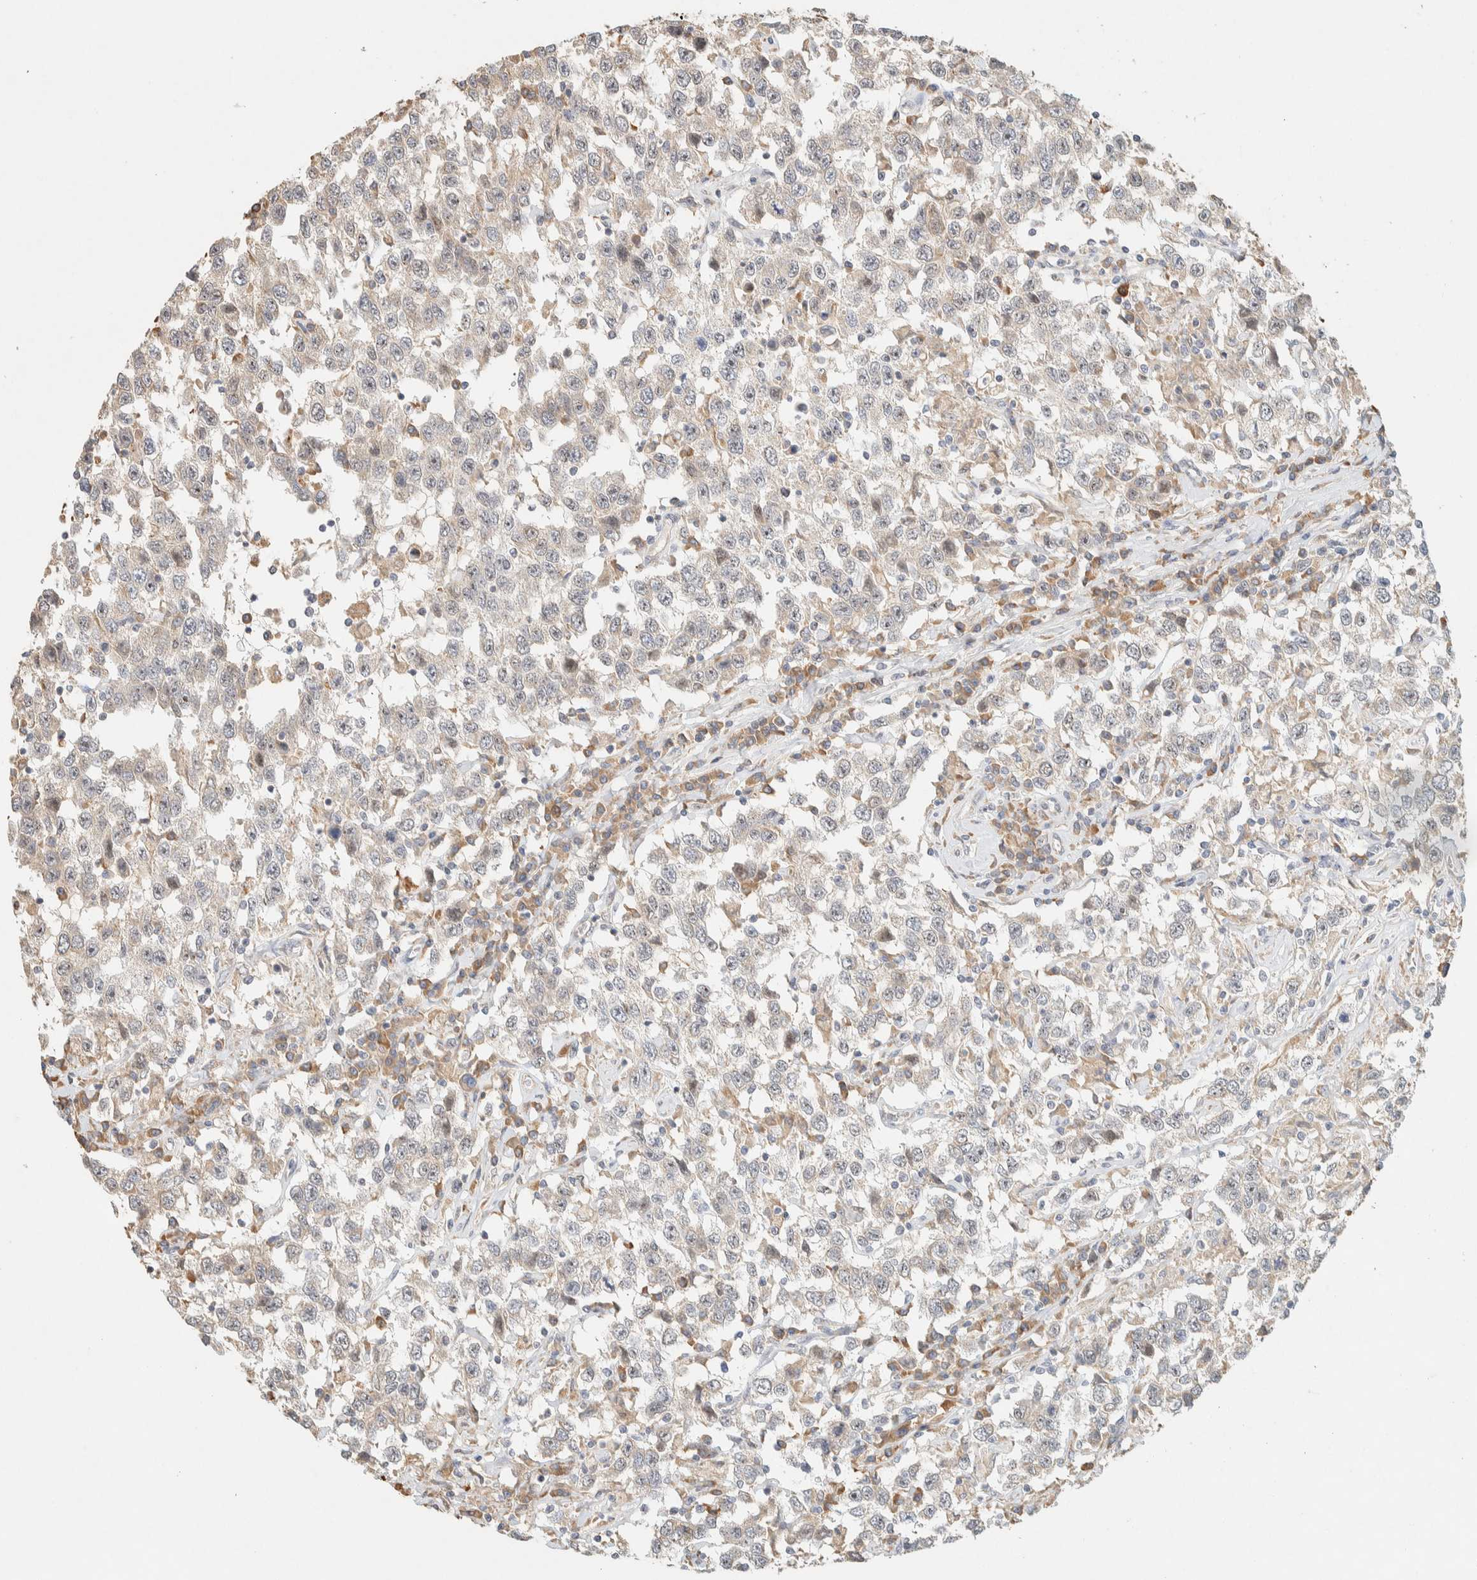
{"staining": {"intensity": "negative", "quantity": "none", "location": "none"}, "tissue": "testis cancer", "cell_type": "Tumor cells", "image_type": "cancer", "snomed": [{"axis": "morphology", "description": "Seminoma, NOS"}, {"axis": "topography", "description": "Testis"}], "caption": "Protein analysis of testis cancer (seminoma) exhibits no significant positivity in tumor cells. Brightfield microscopy of immunohistochemistry stained with DAB (3,3'-diaminobenzidine) (brown) and hematoxylin (blue), captured at high magnification.", "gene": "TTC3", "patient": {"sex": "male", "age": 41}}